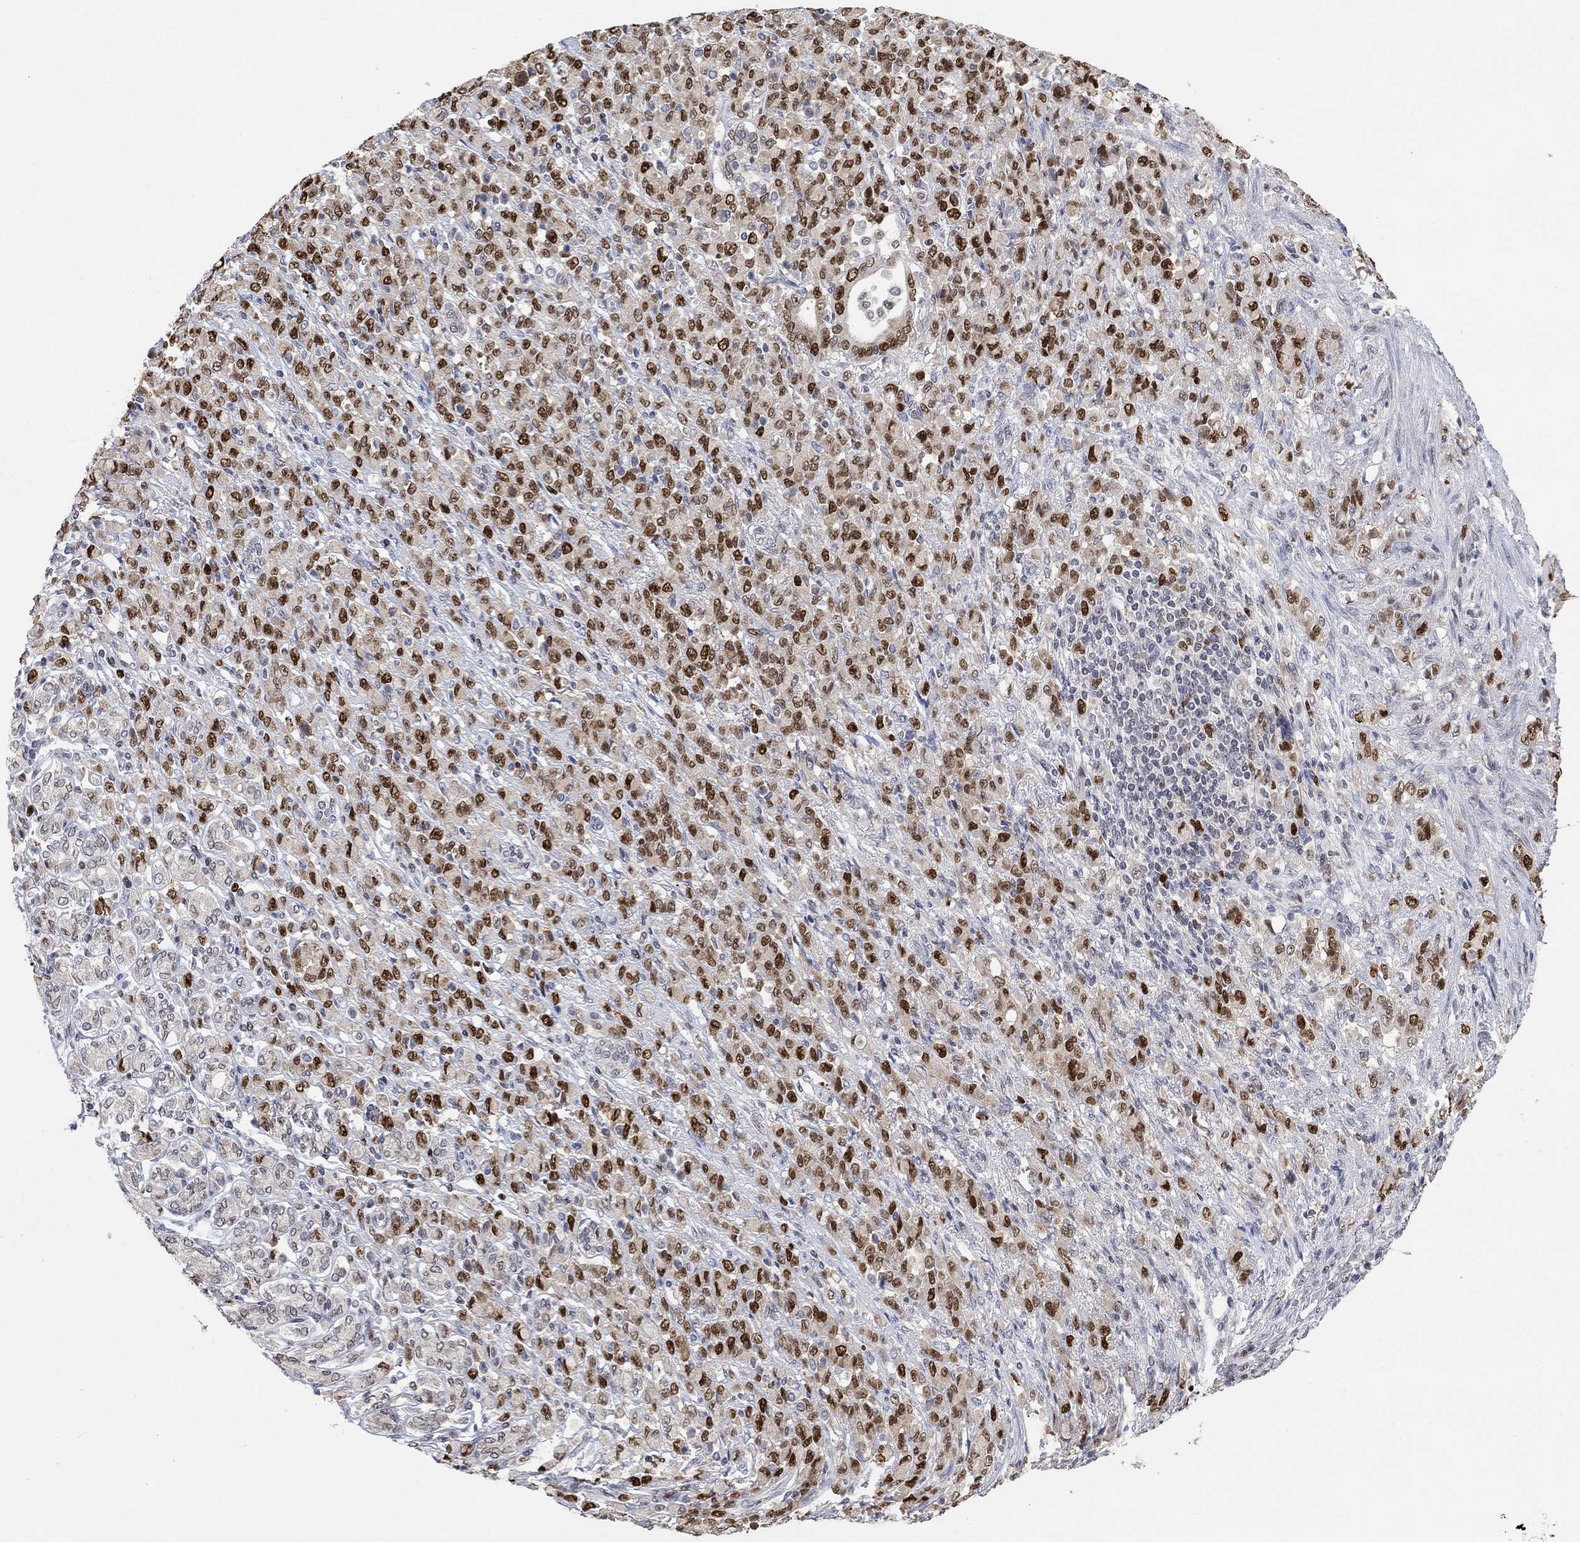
{"staining": {"intensity": "moderate", "quantity": "25%-75%", "location": "nuclear"}, "tissue": "stomach cancer", "cell_type": "Tumor cells", "image_type": "cancer", "snomed": [{"axis": "morphology", "description": "Normal tissue, NOS"}, {"axis": "morphology", "description": "Adenocarcinoma, NOS"}, {"axis": "topography", "description": "Stomach"}], "caption": "Stomach cancer (adenocarcinoma) stained for a protein (brown) demonstrates moderate nuclear positive expression in about 25%-75% of tumor cells.", "gene": "RAD54L2", "patient": {"sex": "female", "age": 79}}